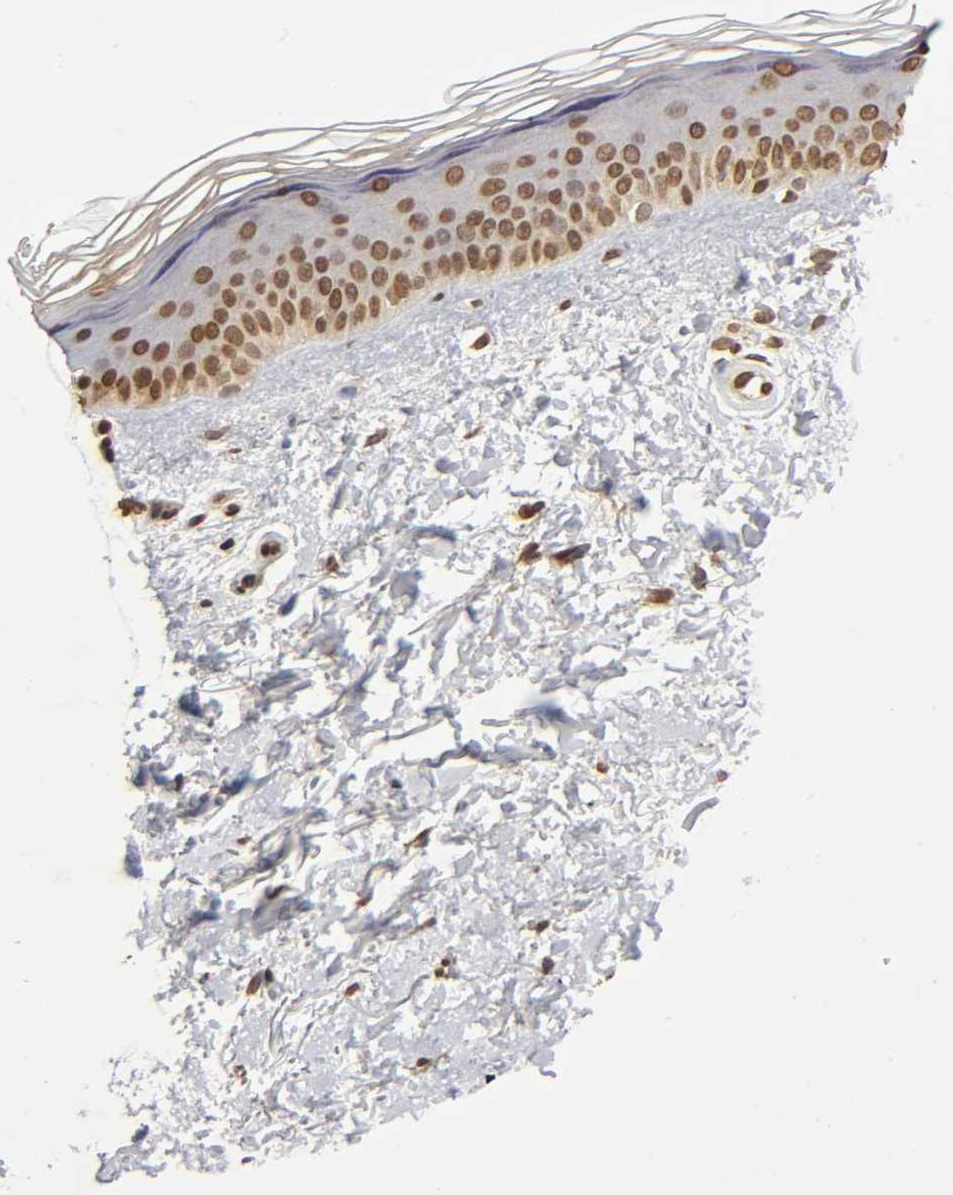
{"staining": {"intensity": "moderate", "quantity": ">75%", "location": "nuclear"}, "tissue": "skin", "cell_type": "Fibroblasts", "image_type": "normal", "snomed": [{"axis": "morphology", "description": "Normal tissue, NOS"}, {"axis": "topography", "description": "Skin"}], "caption": "The image displays immunohistochemical staining of benign skin. There is moderate nuclear staining is identified in about >75% of fibroblasts. (DAB (3,3'-diaminobenzidine) = brown stain, brightfield microscopy at high magnification).", "gene": "MLLT6", "patient": {"sex": "female", "age": 19}}